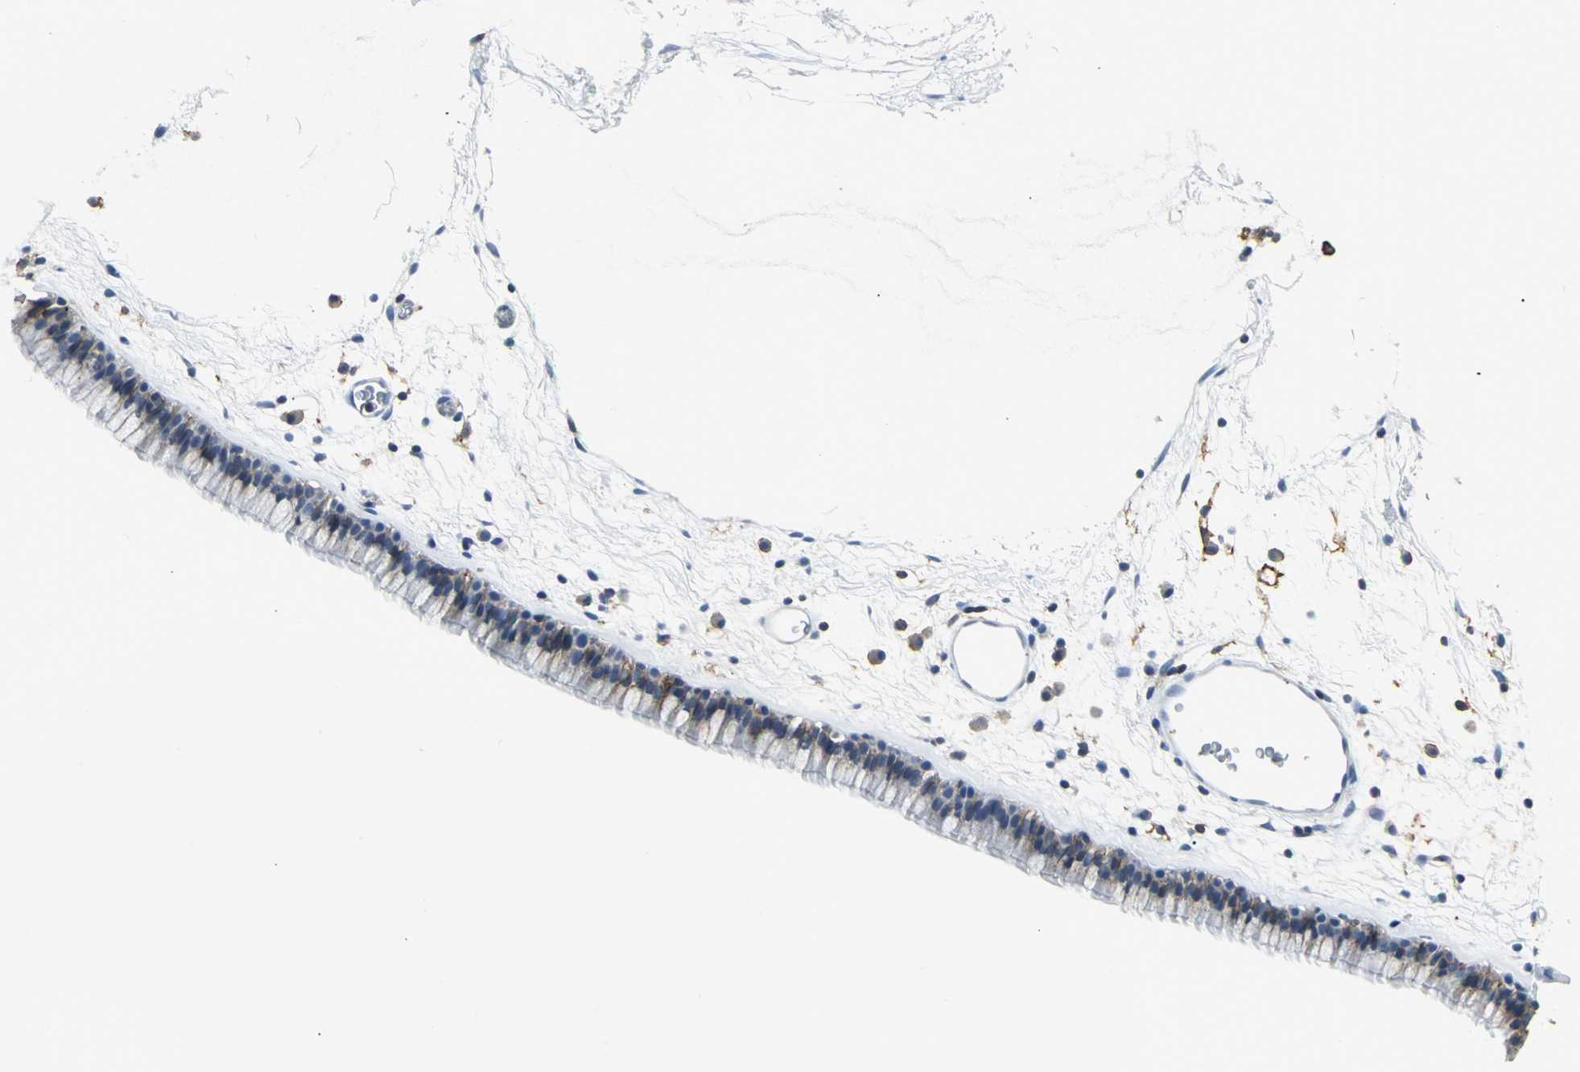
{"staining": {"intensity": "moderate", "quantity": ">75%", "location": "cytoplasmic/membranous"}, "tissue": "nasopharynx", "cell_type": "Respiratory epithelial cells", "image_type": "normal", "snomed": [{"axis": "morphology", "description": "Normal tissue, NOS"}, {"axis": "morphology", "description": "Inflammation, NOS"}, {"axis": "topography", "description": "Nasopharynx"}], "caption": "A high-resolution photomicrograph shows immunohistochemistry staining of benign nasopharynx, which reveals moderate cytoplasmic/membranous positivity in about >75% of respiratory epithelial cells. (Brightfield microscopy of DAB IHC at high magnification).", "gene": "IQGAP2", "patient": {"sex": "male", "age": 48}}